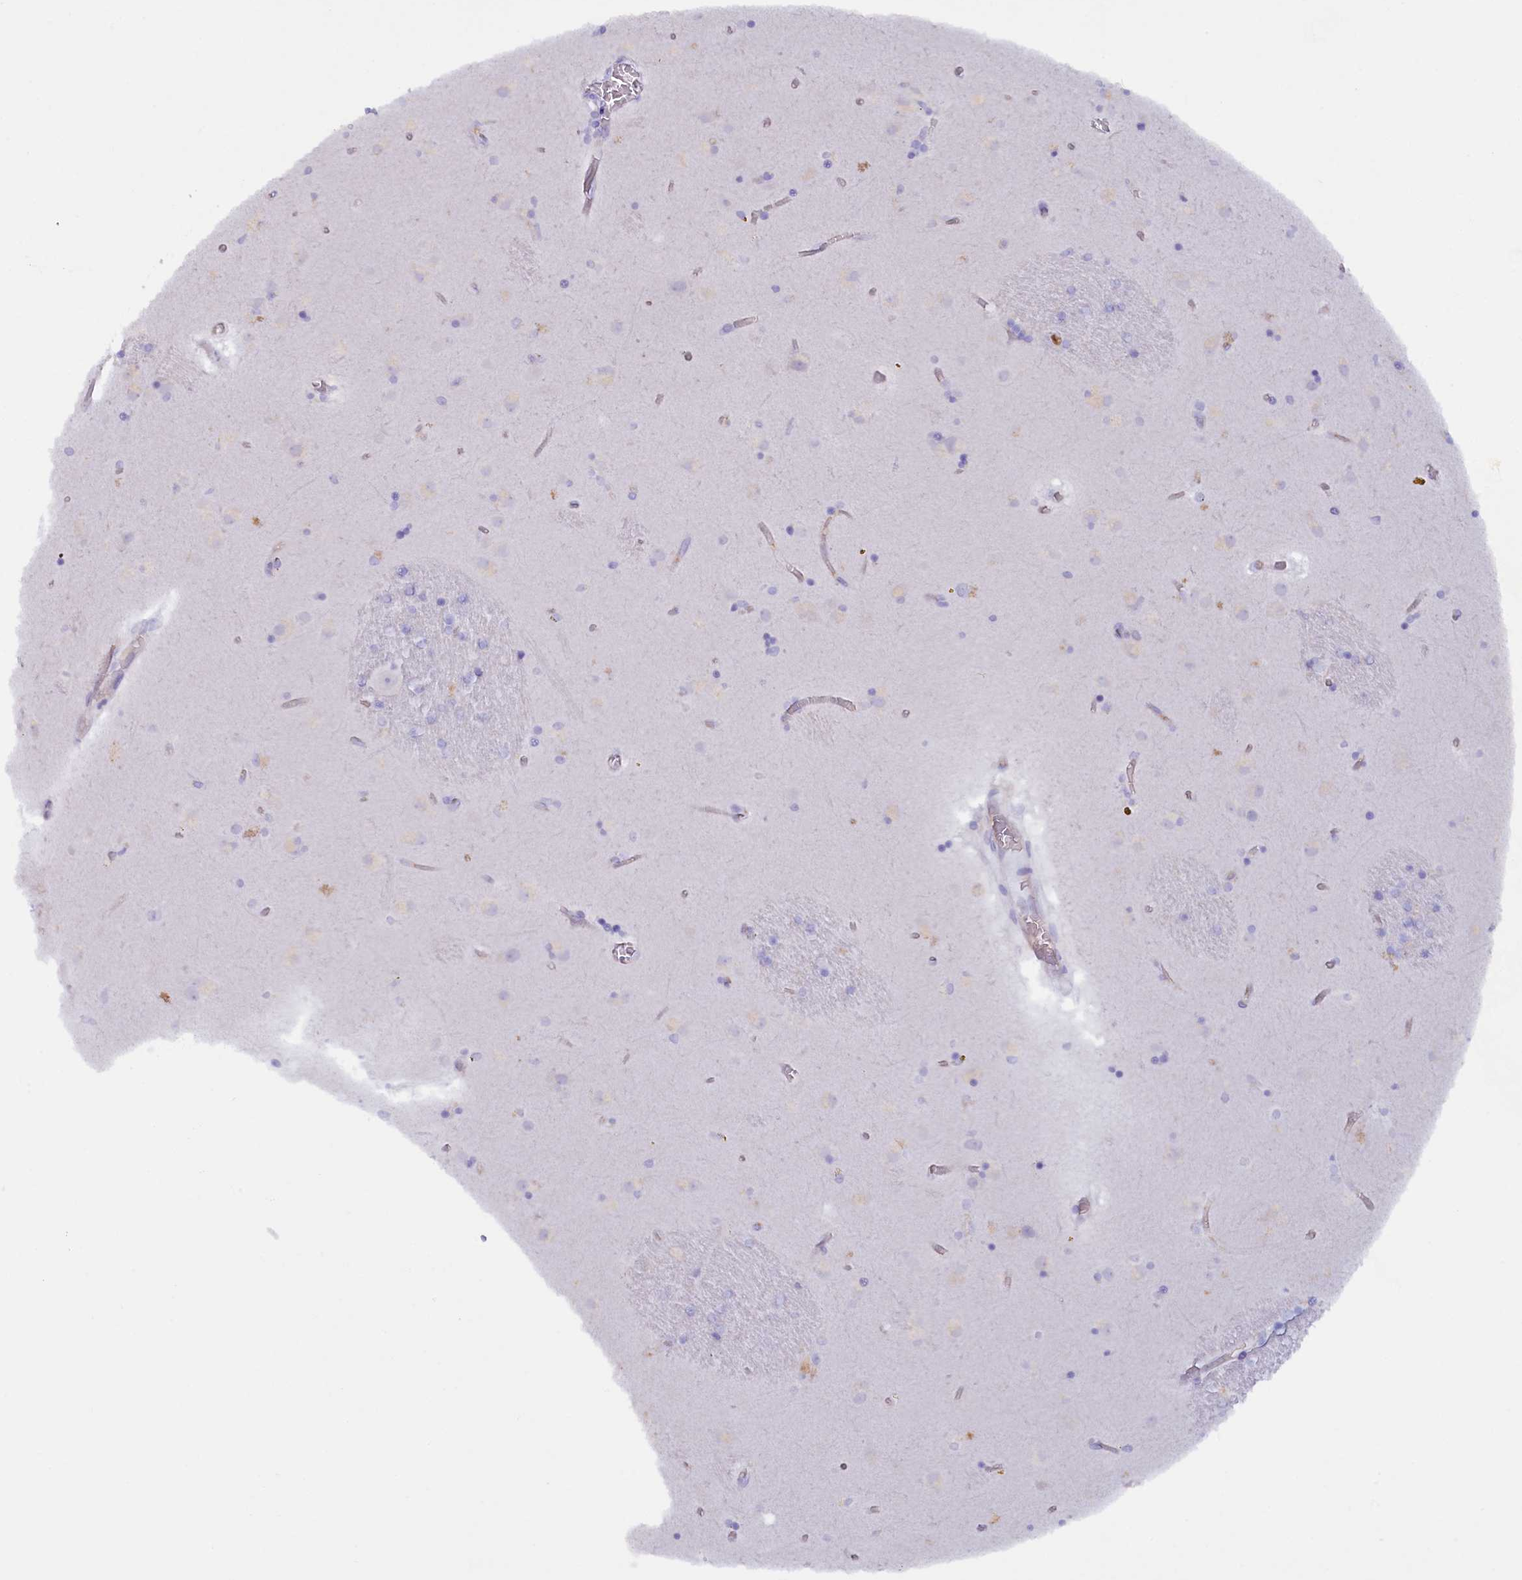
{"staining": {"intensity": "negative", "quantity": "none", "location": "none"}, "tissue": "caudate", "cell_type": "Glial cells", "image_type": "normal", "snomed": [{"axis": "morphology", "description": "Normal tissue, NOS"}, {"axis": "topography", "description": "Lateral ventricle wall"}], "caption": "This is a micrograph of immunohistochemistry staining of unremarkable caudate, which shows no expression in glial cells. (DAB (3,3'-diaminobenzidine) immunohistochemistry (IHC) with hematoxylin counter stain).", "gene": "ZSWIM4", "patient": {"sex": "male", "age": 70}}